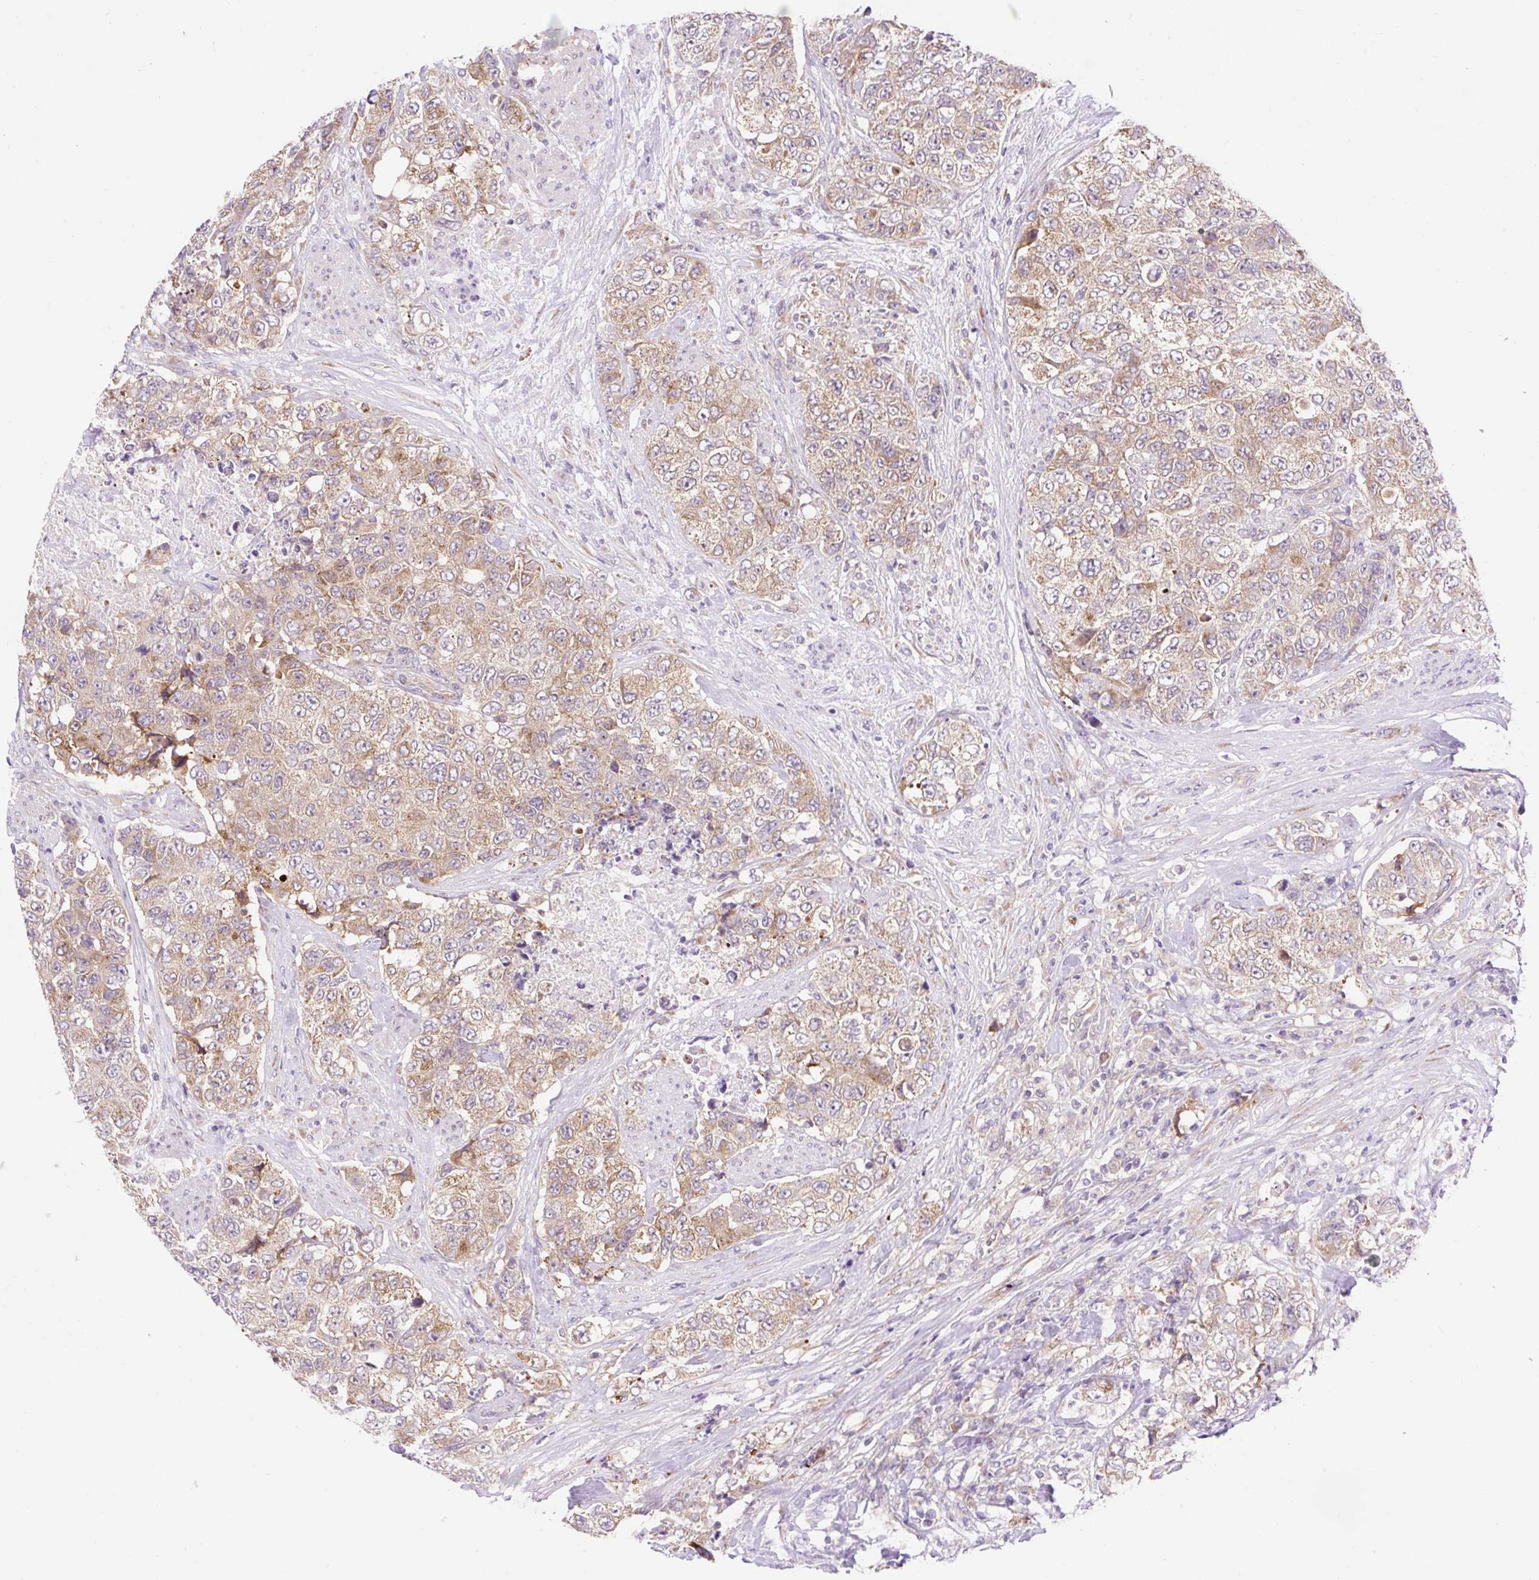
{"staining": {"intensity": "moderate", "quantity": ">75%", "location": "cytoplasmic/membranous"}, "tissue": "urothelial cancer", "cell_type": "Tumor cells", "image_type": "cancer", "snomed": [{"axis": "morphology", "description": "Urothelial carcinoma, High grade"}, {"axis": "topography", "description": "Urinary bladder"}], "caption": "An IHC image of tumor tissue is shown. Protein staining in brown labels moderate cytoplasmic/membranous positivity in urothelial cancer within tumor cells.", "gene": "GPR45", "patient": {"sex": "female", "age": 78}}